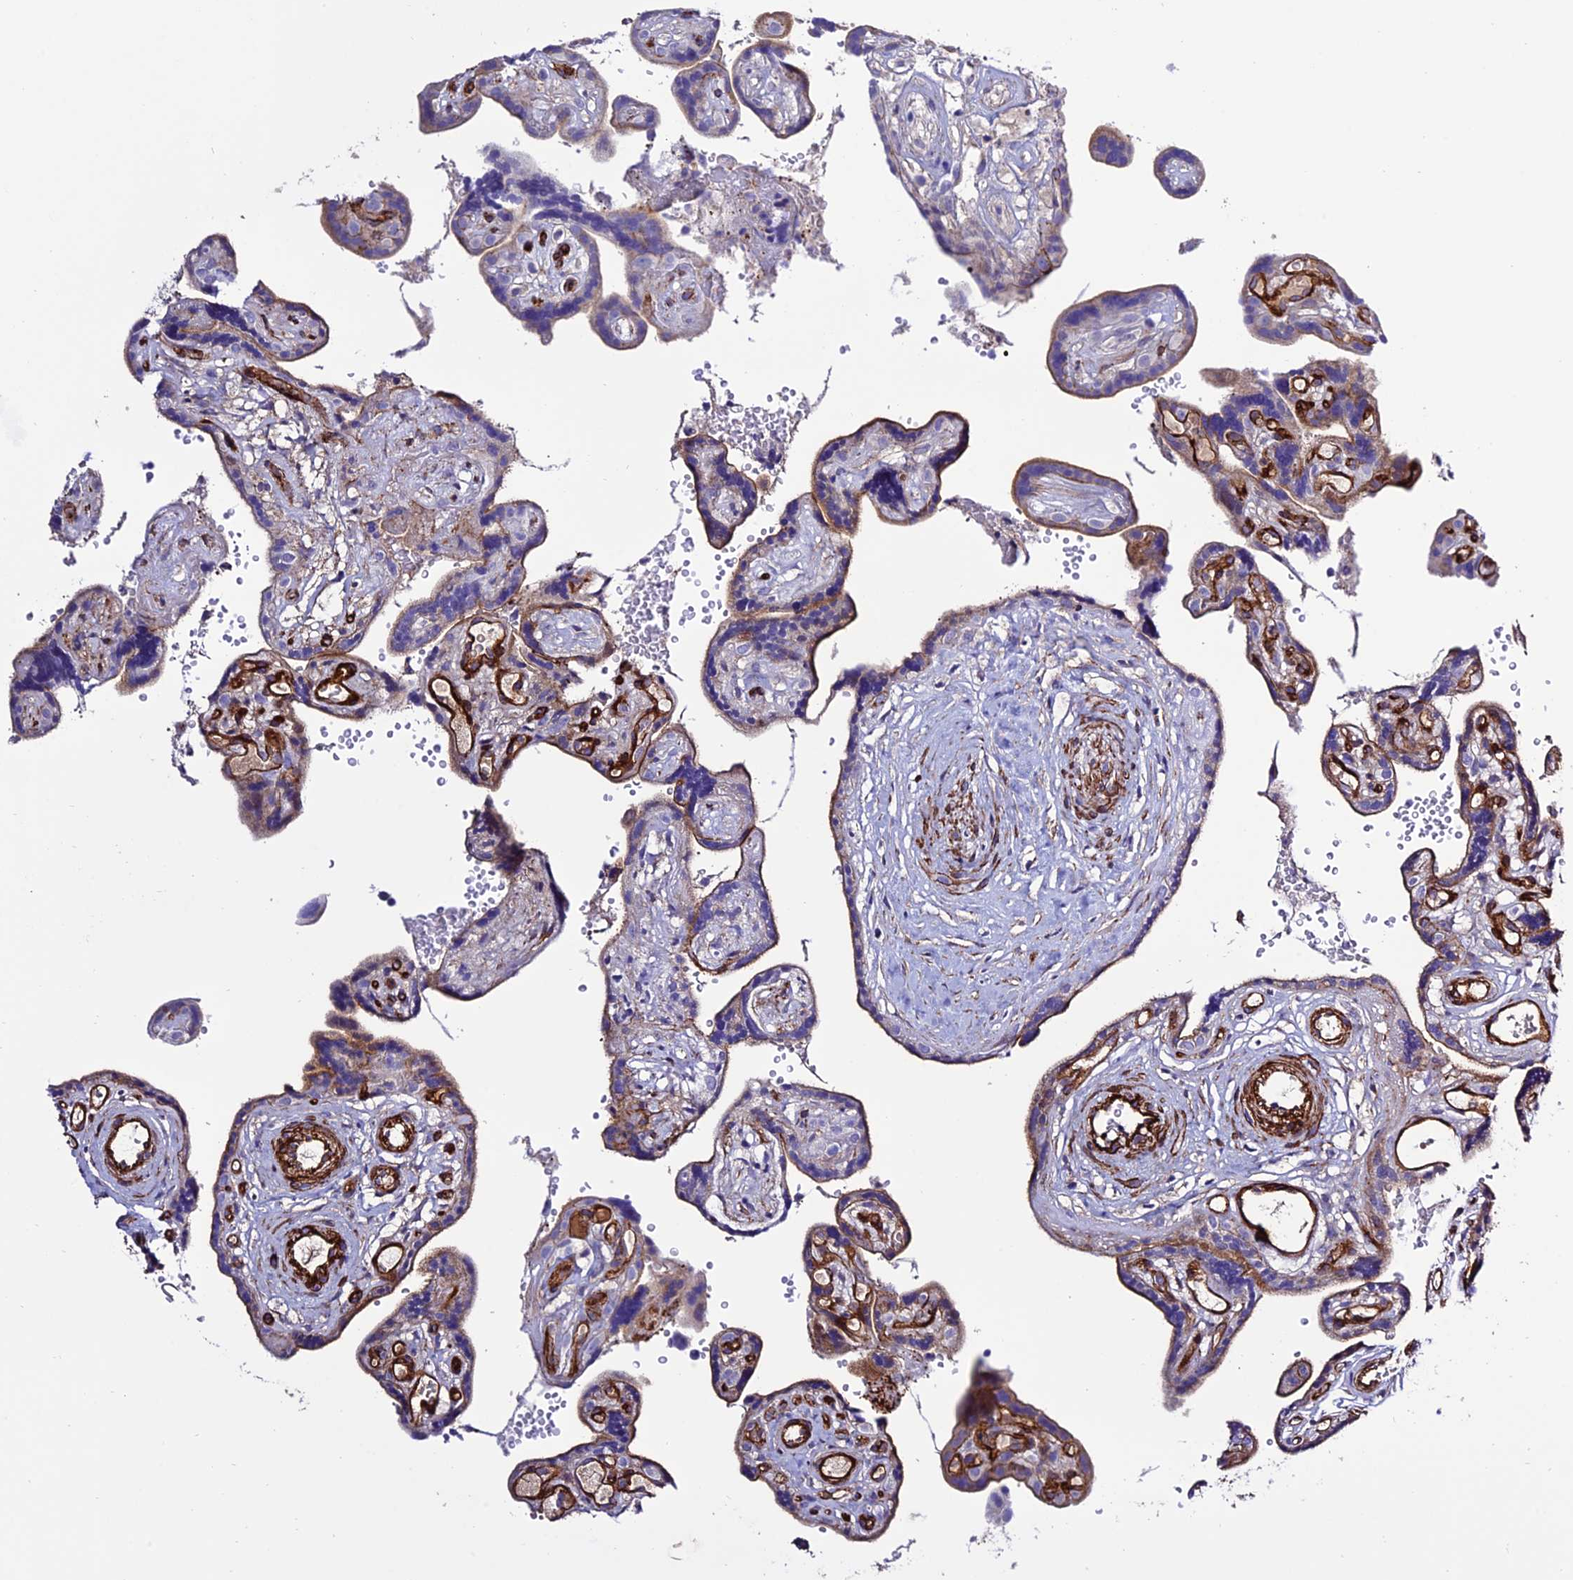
{"staining": {"intensity": "moderate", "quantity": ">75%", "location": "cytoplasmic/membranous"}, "tissue": "placenta", "cell_type": "Decidual cells", "image_type": "normal", "snomed": [{"axis": "morphology", "description": "Normal tissue, NOS"}, {"axis": "topography", "description": "Placenta"}], "caption": "Decidual cells reveal moderate cytoplasmic/membranous expression in approximately >75% of cells in benign placenta.", "gene": "REX1BD", "patient": {"sex": "female", "age": 30}}